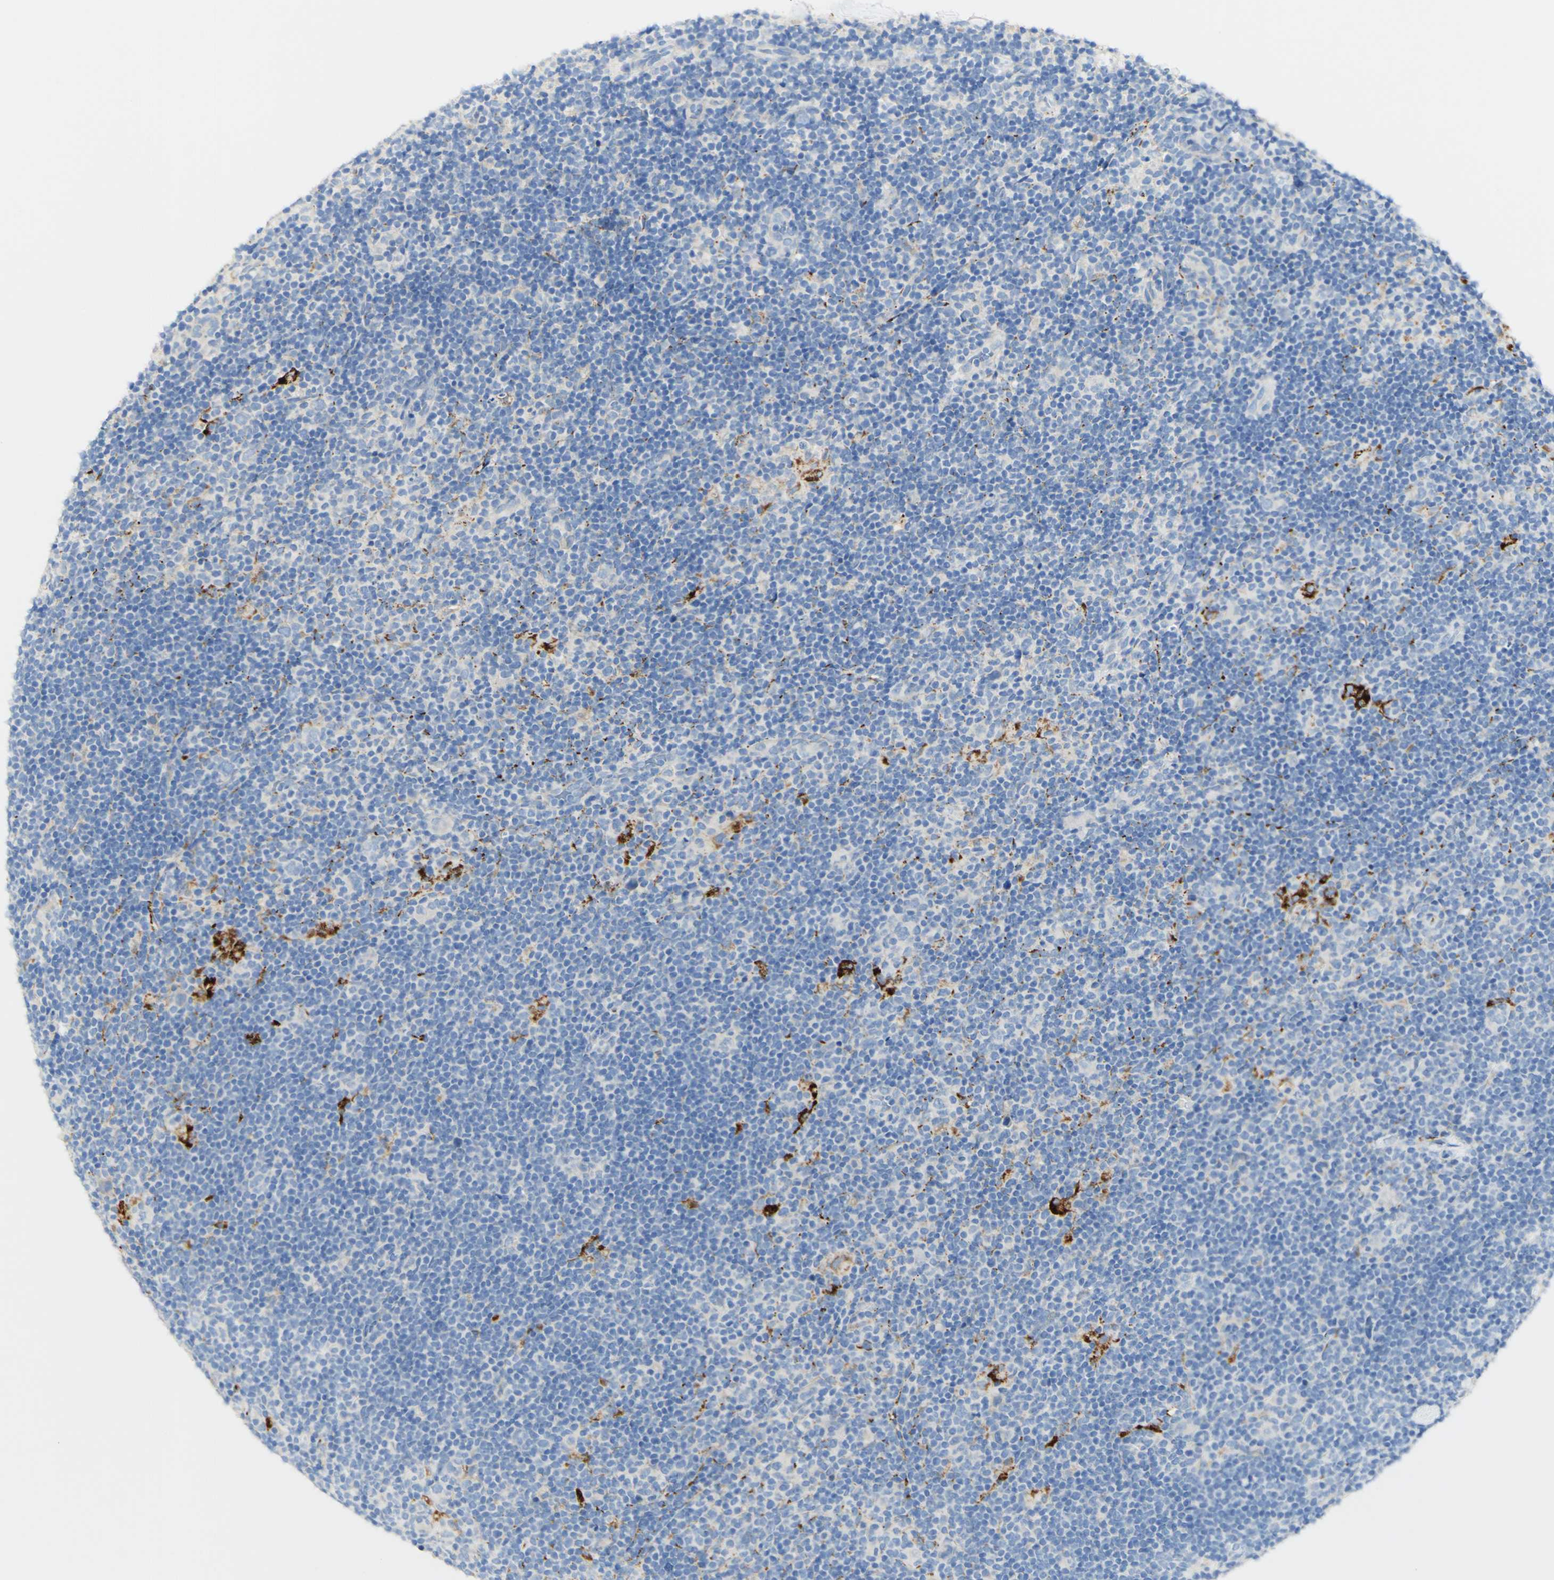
{"staining": {"intensity": "negative", "quantity": "none", "location": "none"}, "tissue": "lymphoma", "cell_type": "Tumor cells", "image_type": "cancer", "snomed": [{"axis": "morphology", "description": "Hodgkin's disease, NOS"}, {"axis": "topography", "description": "Lymph node"}], "caption": "Tumor cells show no significant protein expression in lymphoma.", "gene": "FGF4", "patient": {"sex": "female", "age": 57}}